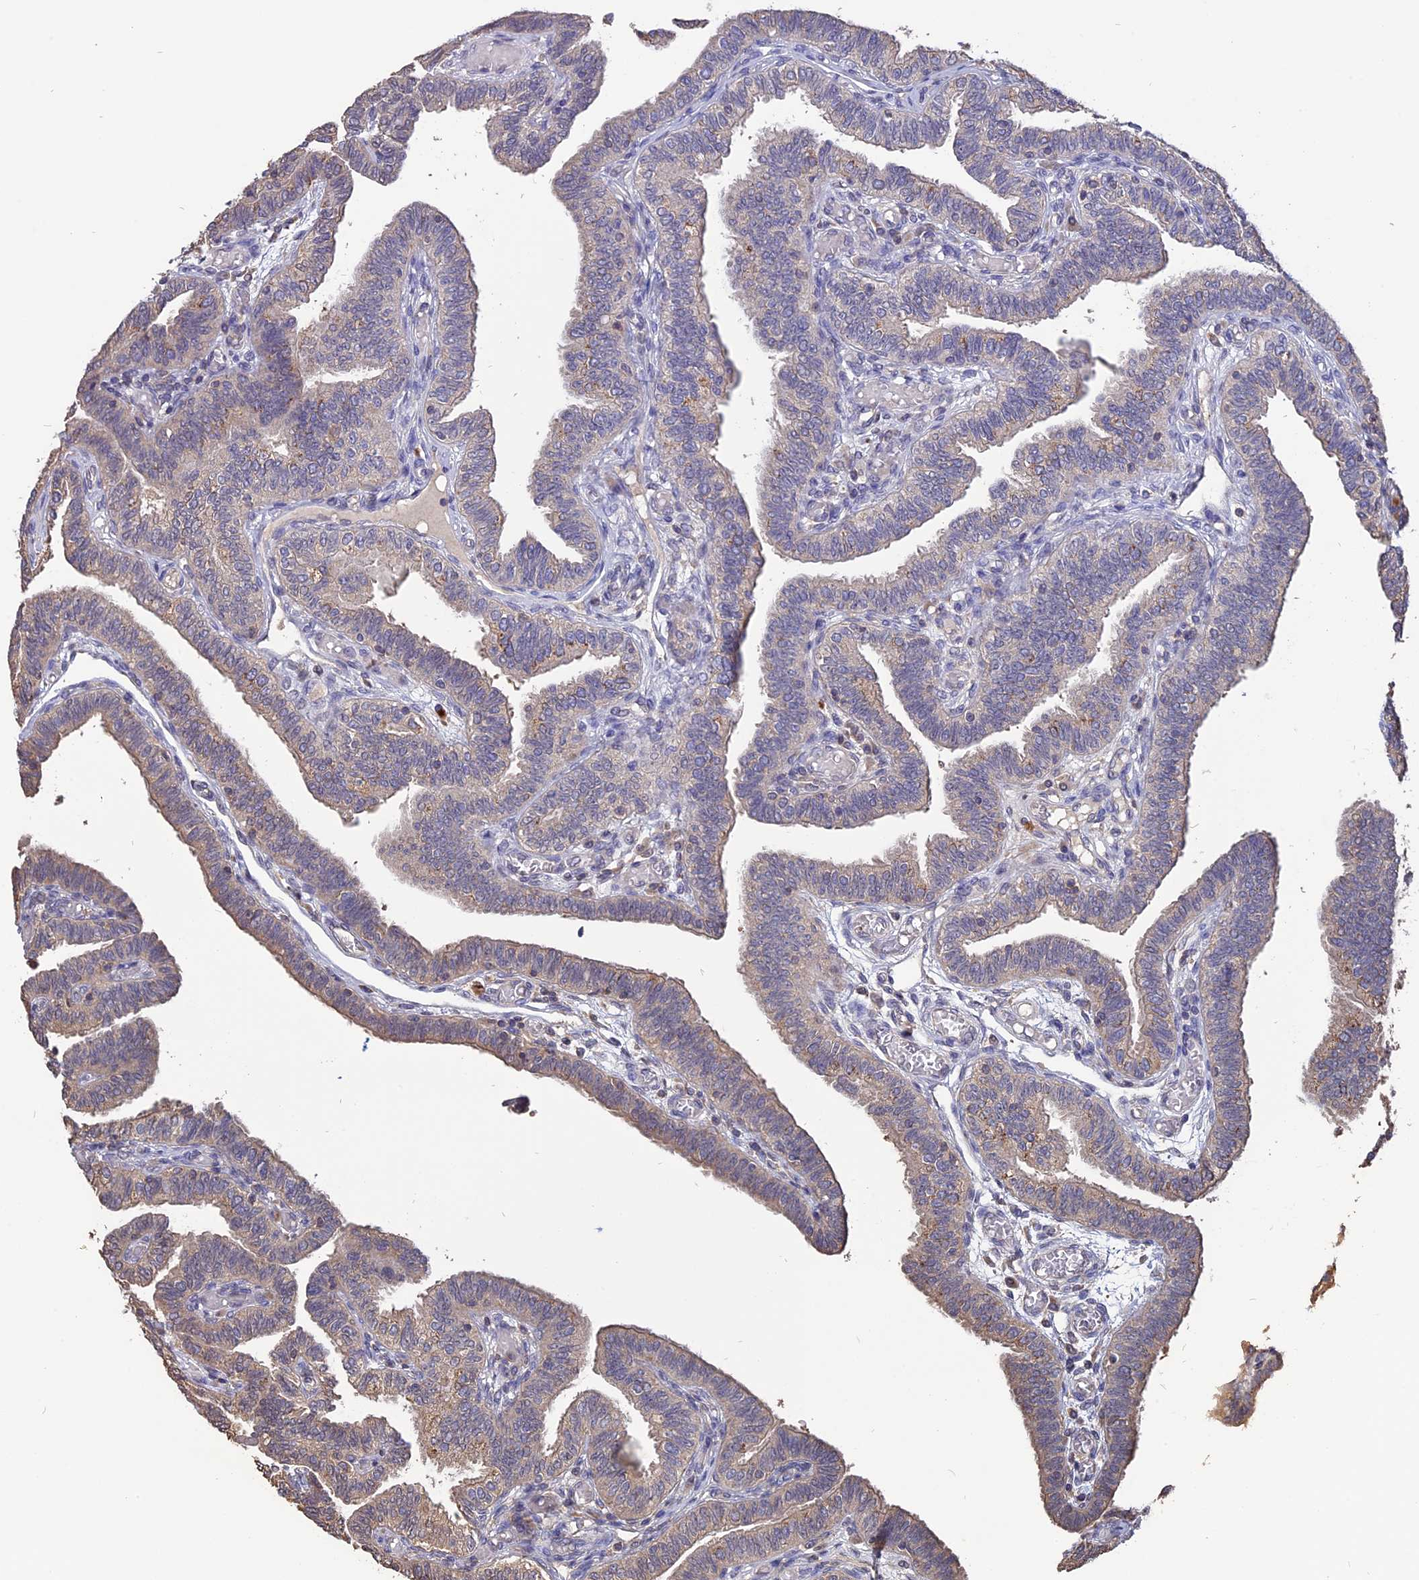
{"staining": {"intensity": "weak", "quantity": "25%-75%", "location": "cytoplasmic/membranous"}, "tissue": "fallopian tube", "cell_type": "Glandular cells", "image_type": "normal", "snomed": [{"axis": "morphology", "description": "Normal tissue, NOS"}, {"axis": "topography", "description": "Fallopian tube"}], "caption": "High-magnification brightfield microscopy of normal fallopian tube stained with DAB (3,3'-diaminobenzidine) (brown) and counterstained with hematoxylin (blue). glandular cells exhibit weak cytoplasmic/membranous expression is present in approximately25%-75% of cells.", "gene": "CARMIL2", "patient": {"sex": "female", "age": 39}}